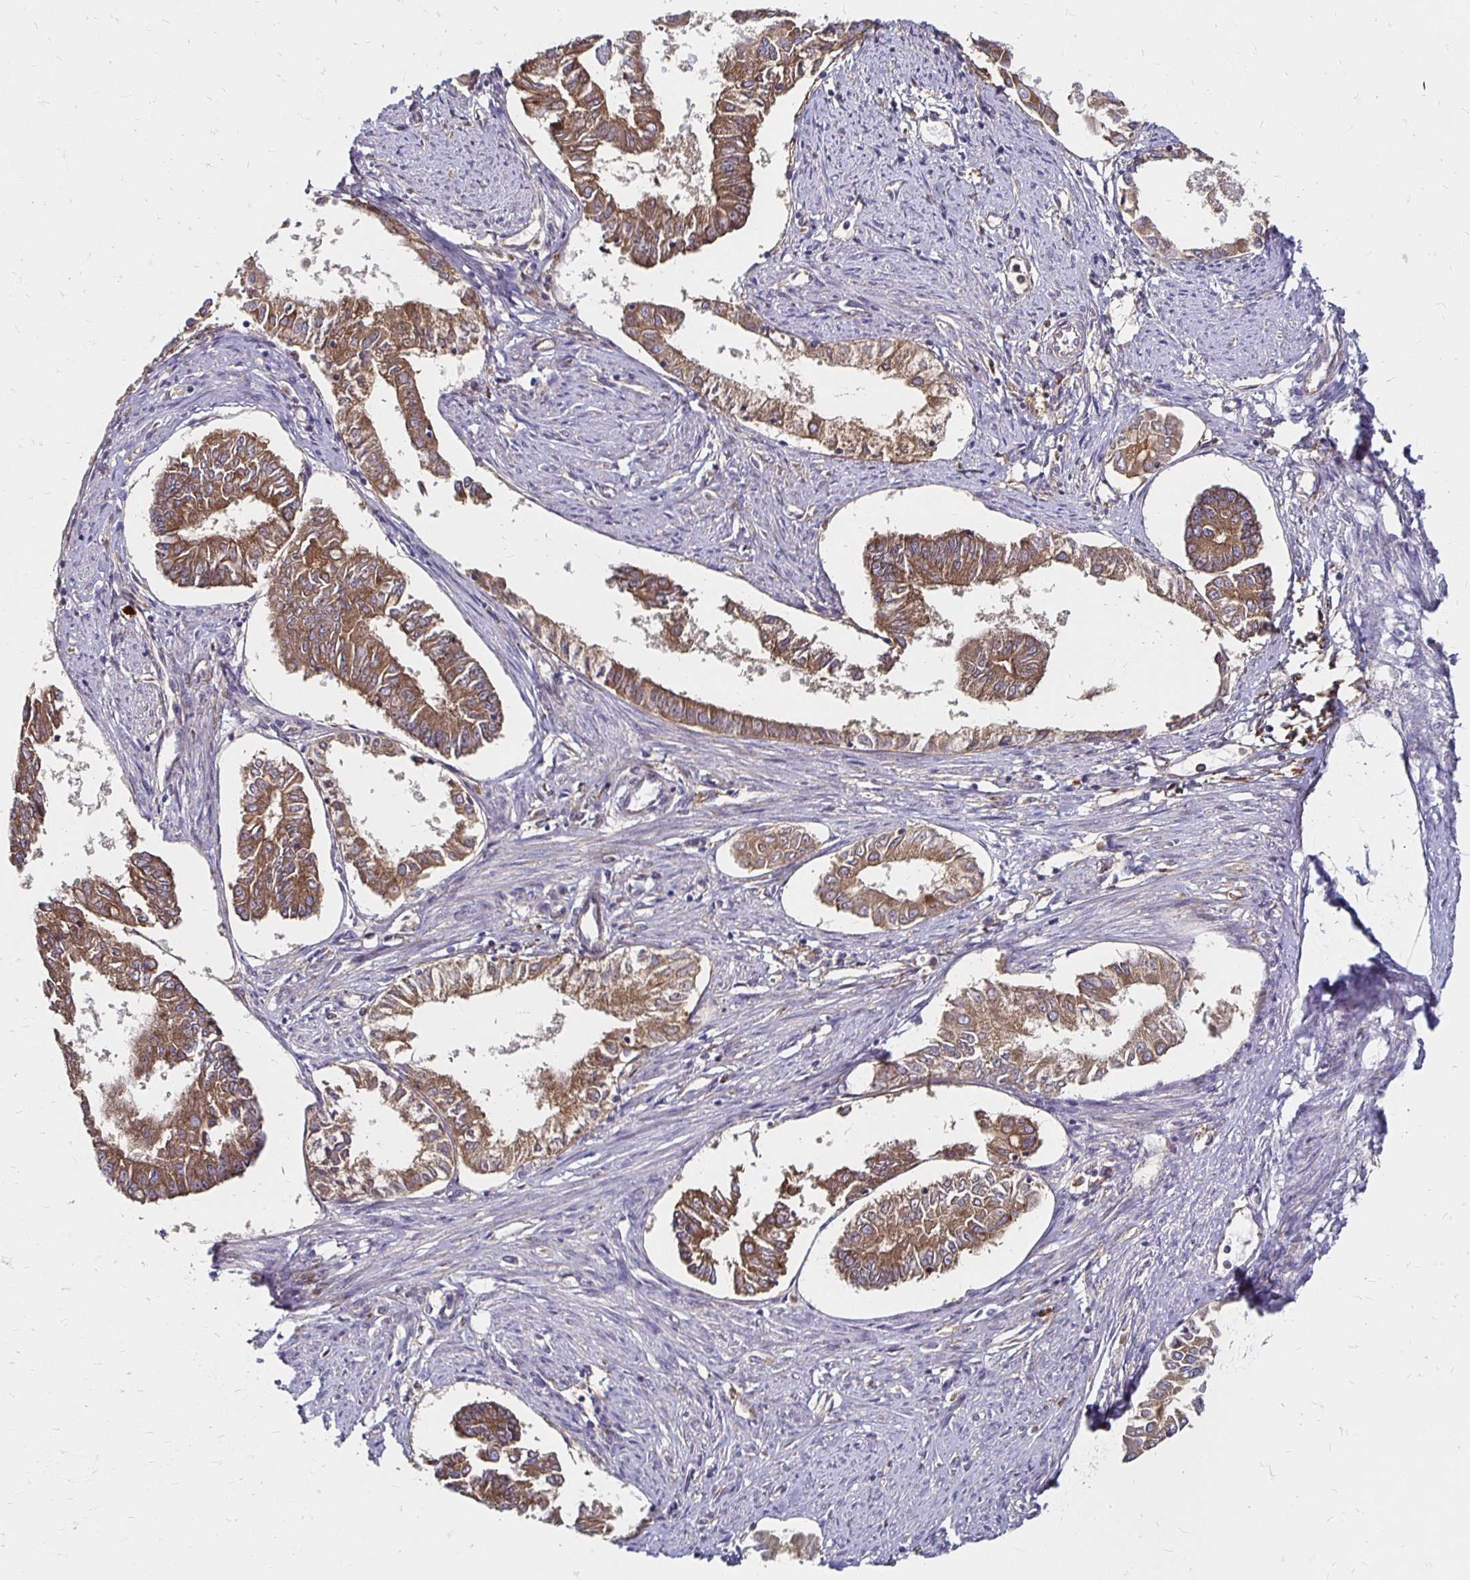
{"staining": {"intensity": "moderate", "quantity": ">75%", "location": "cytoplasmic/membranous"}, "tissue": "endometrial cancer", "cell_type": "Tumor cells", "image_type": "cancer", "snomed": [{"axis": "morphology", "description": "Adenocarcinoma, NOS"}, {"axis": "topography", "description": "Endometrium"}], "caption": "IHC (DAB (3,3'-diaminobenzidine)) staining of endometrial cancer reveals moderate cytoplasmic/membranous protein staining in about >75% of tumor cells.", "gene": "NCSTN", "patient": {"sex": "female", "age": 76}}